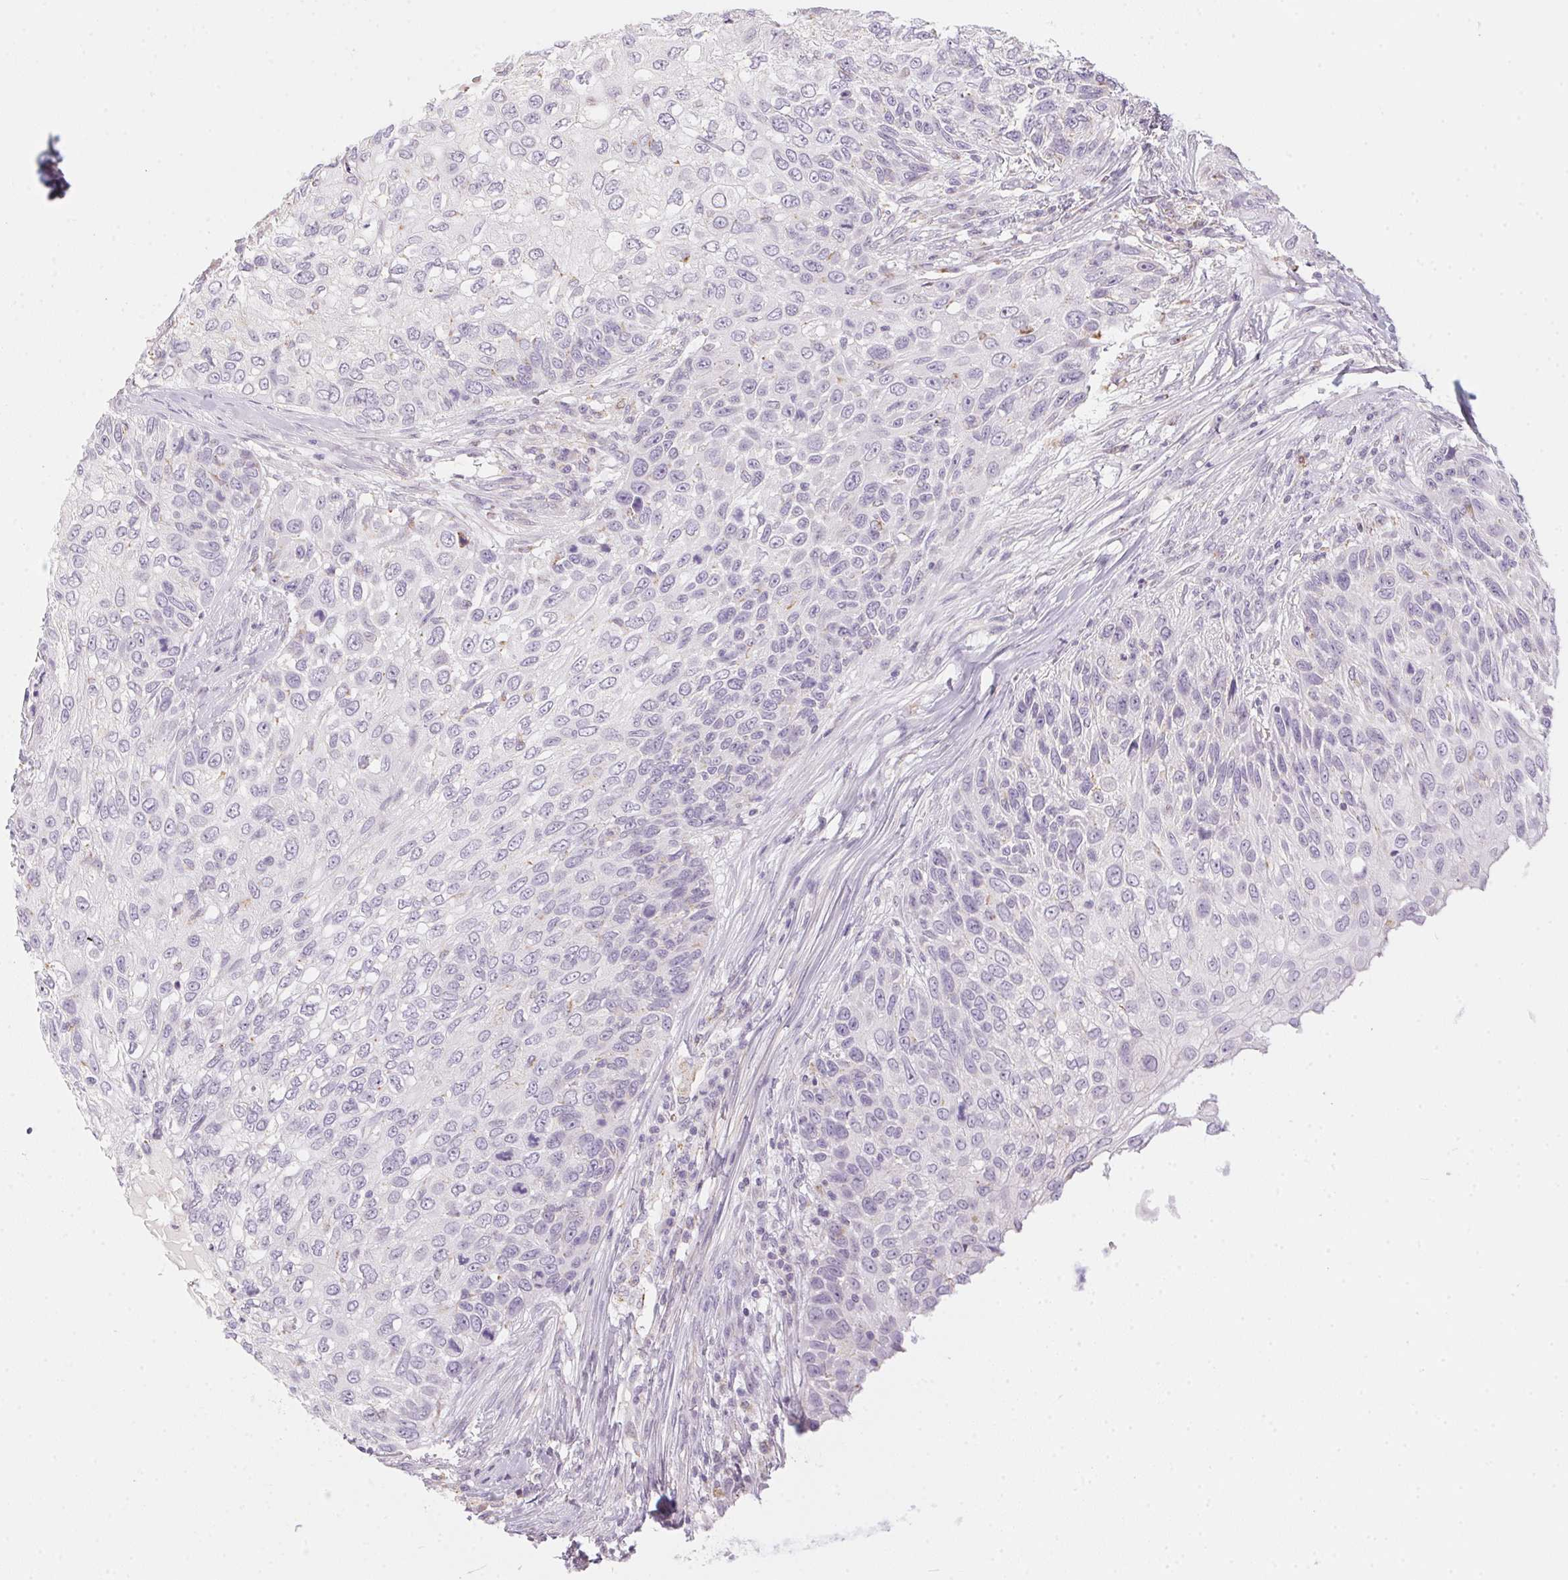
{"staining": {"intensity": "negative", "quantity": "none", "location": "none"}, "tissue": "skin cancer", "cell_type": "Tumor cells", "image_type": "cancer", "snomed": [{"axis": "morphology", "description": "Squamous cell carcinoma, NOS"}, {"axis": "topography", "description": "Skin"}], "caption": "Immunohistochemical staining of skin squamous cell carcinoma demonstrates no significant staining in tumor cells.", "gene": "PRPH", "patient": {"sex": "male", "age": 92}}